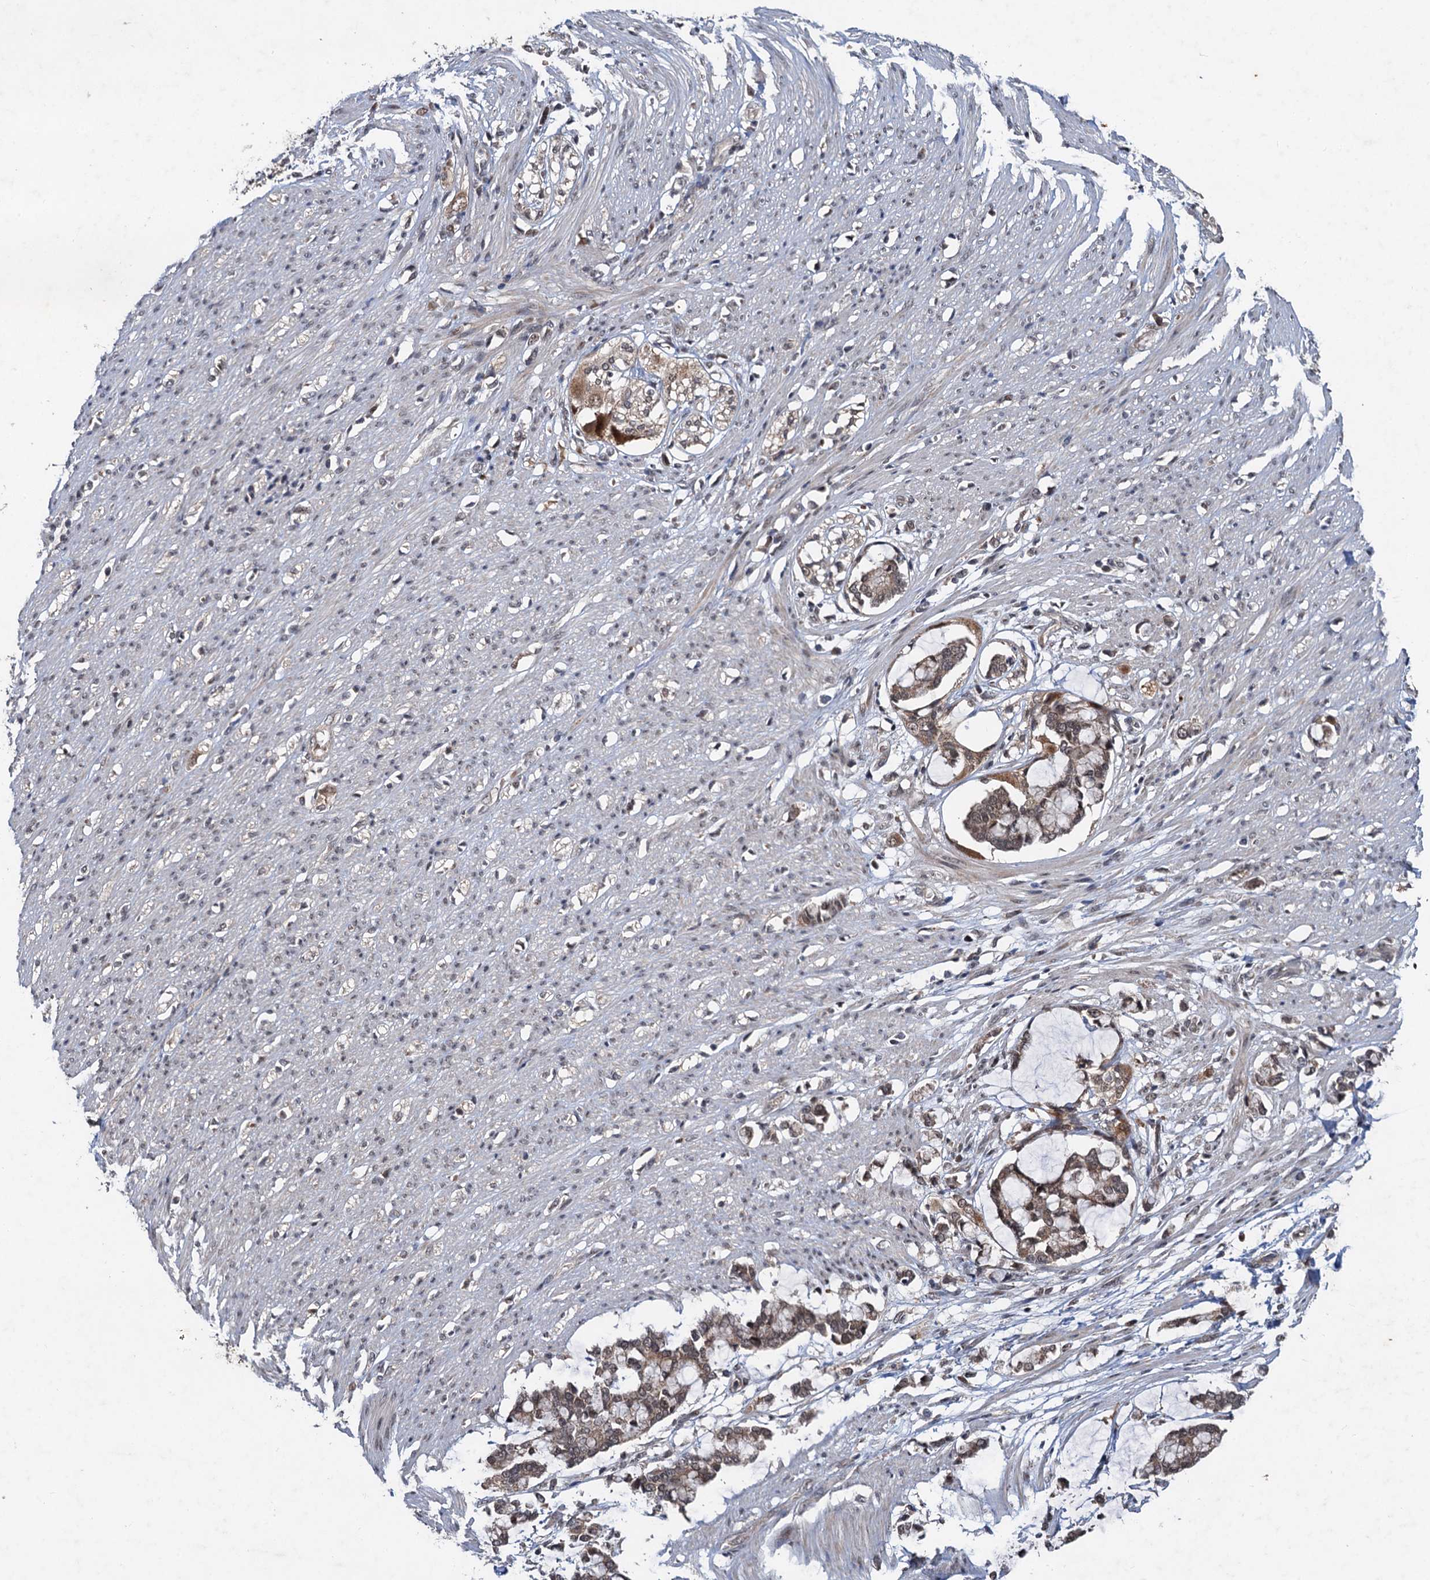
{"staining": {"intensity": "negative", "quantity": "none", "location": "none"}, "tissue": "smooth muscle", "cell_type": "Smooth muscle cells", "image_type": "normal", "snomed": [{"axis": "morphology", "description": "Normal tissue, NOS"}, {"axis": "morphology", "description": "Adenocarcinoma, NOS"}, {"axis": "topography", "description": "Colon"}, {"axis": "topography", "description": "Peripheral nerve tissue"}], "caption": "DAB immunohistochemical staining of normal human smooth muscle demonstrates no significant expression in smooth muscle cells.", "gene": "REP15", "patient": {"sex": "male", "age": 14}}